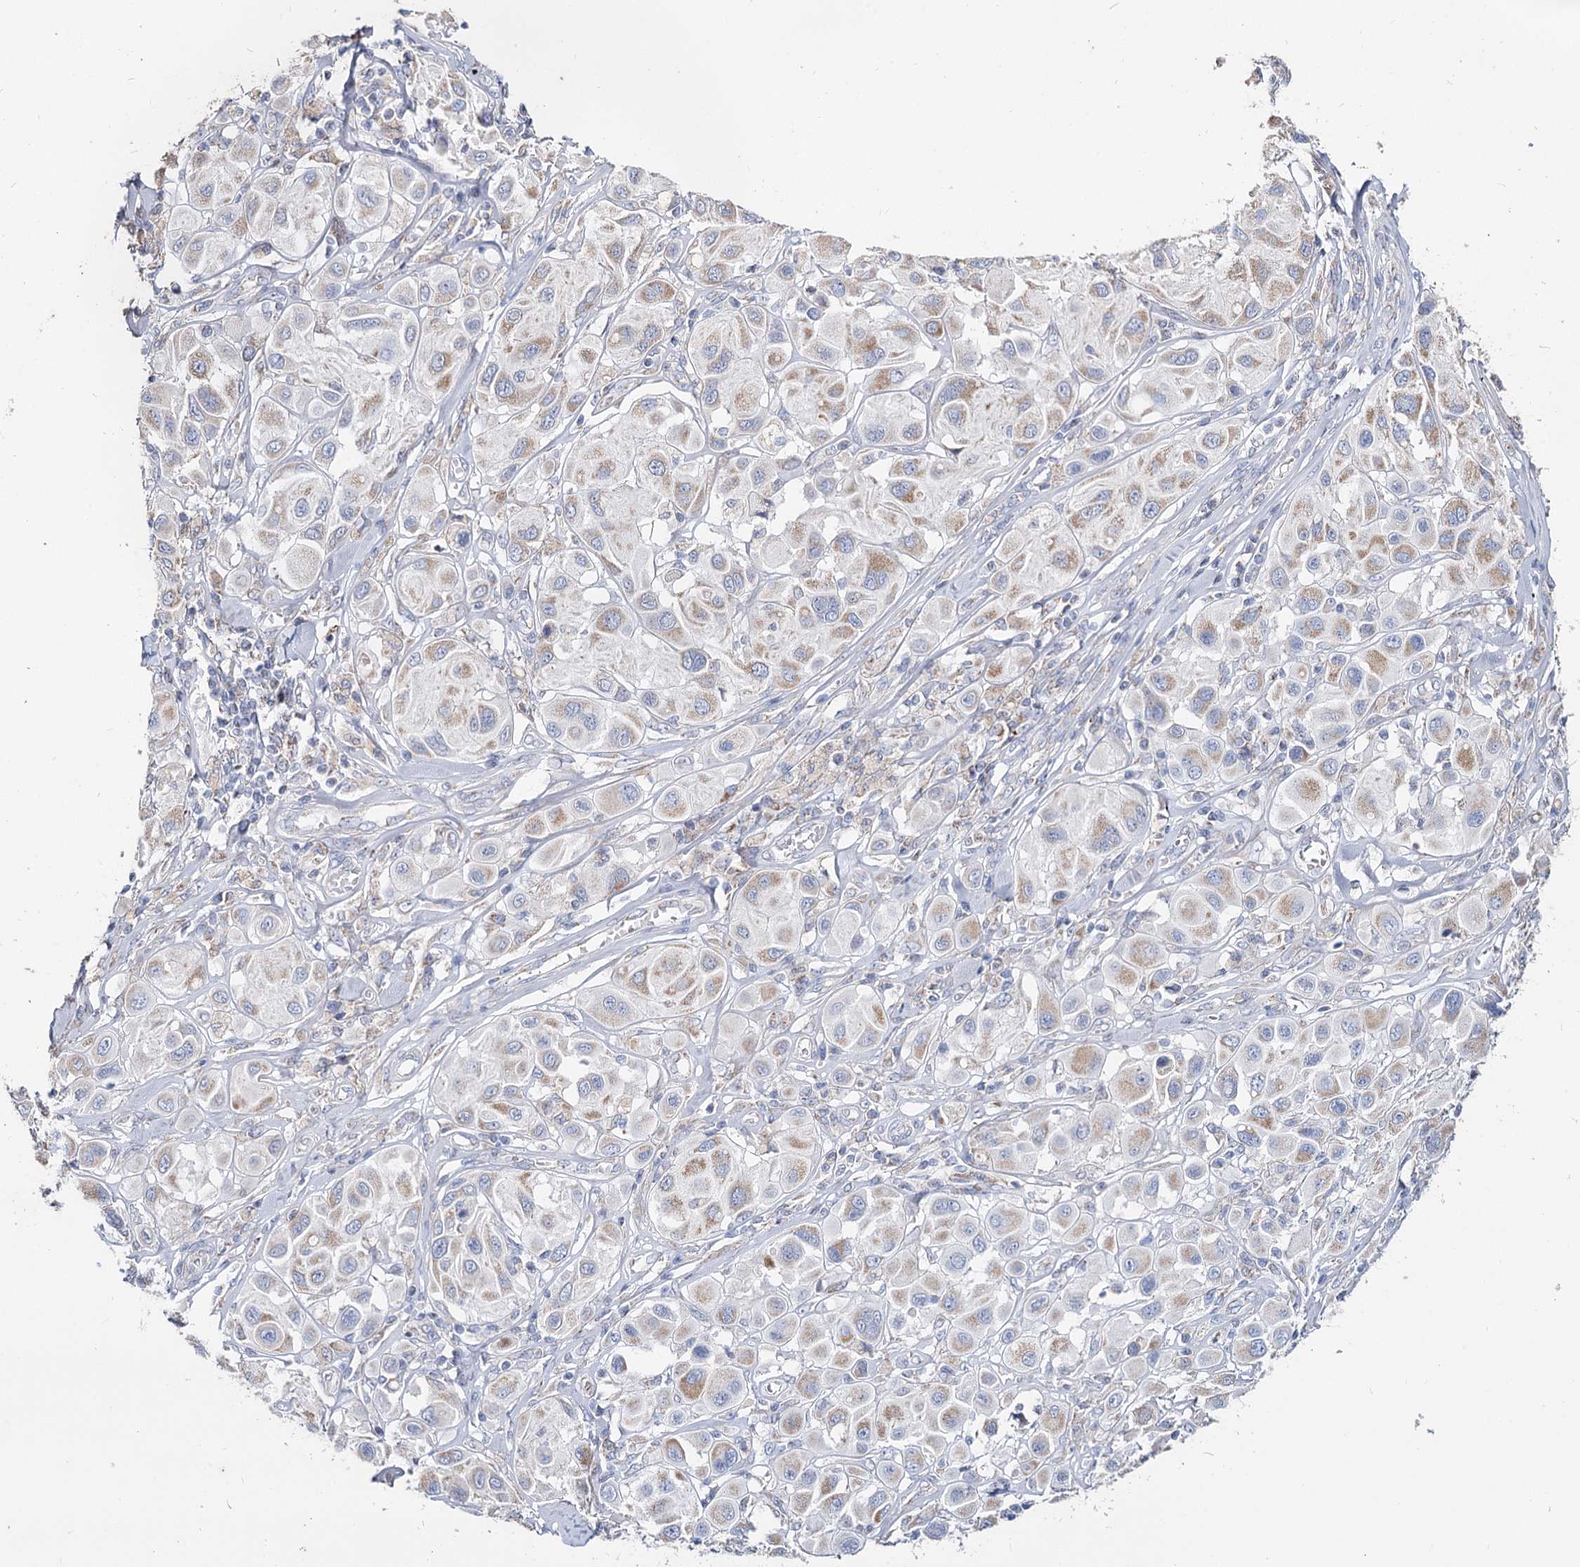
{"staining": {"intensity": "moderate", "quantity": "25%-75%", "location": "cytoplasmic/membranous"}, "tissue": "melanoma", "cell_type": "Tumor cells", "image_type": "cancer", "snomed": [{"axis": "morphology", "description": "Malignant melanoma, Metastatic site"}, {"axis": "topography", "description": "Skin"}], "caption": "Human malignant melanoma (metastatic site) stained with a protein marker shows moderate staining in tumor cells.", "gene": "MCCC2", "patient": {"sex": "male", "age": 41}}